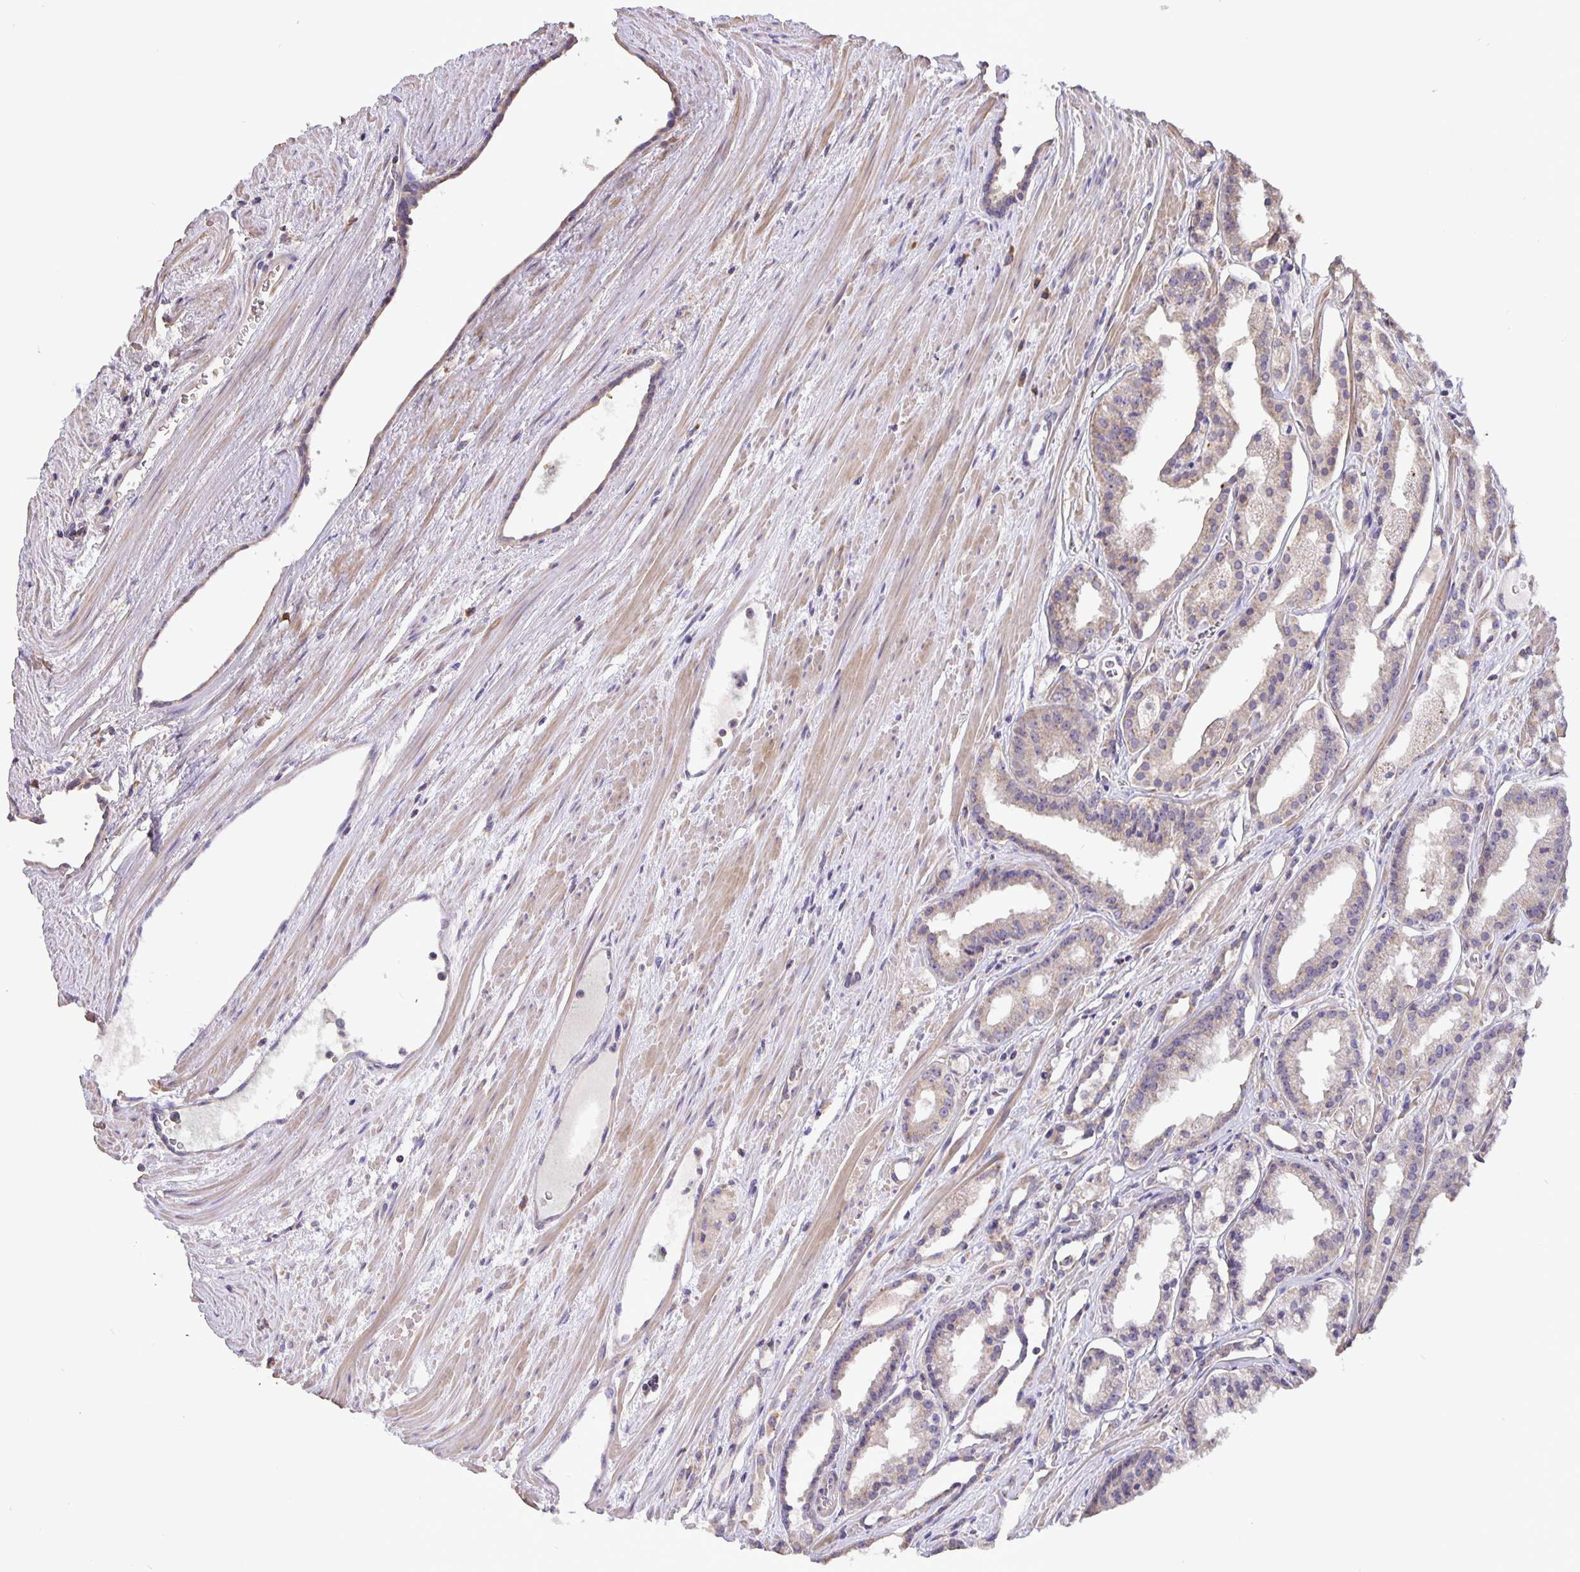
{"staining": {"intensity": "negative", "quantity": "none", "location": "none"}, "tissue": "prostate cancer", "cell_type": "Tumor cells", "image_type": "cancer", "snomed": [{"axis": "morphology", "description": "Adenocarcinoma, High grade"}, {"axis": "topography", "description": "Prostate"}], "caption": "Immunohistochemistry photomicrograph of neoplastic tissue: prostate cancer stained with DAB shows no significant protein staining in tumor cells.", "gene": "TMEM71", "patient": {"sex": "male", "age": 68}}